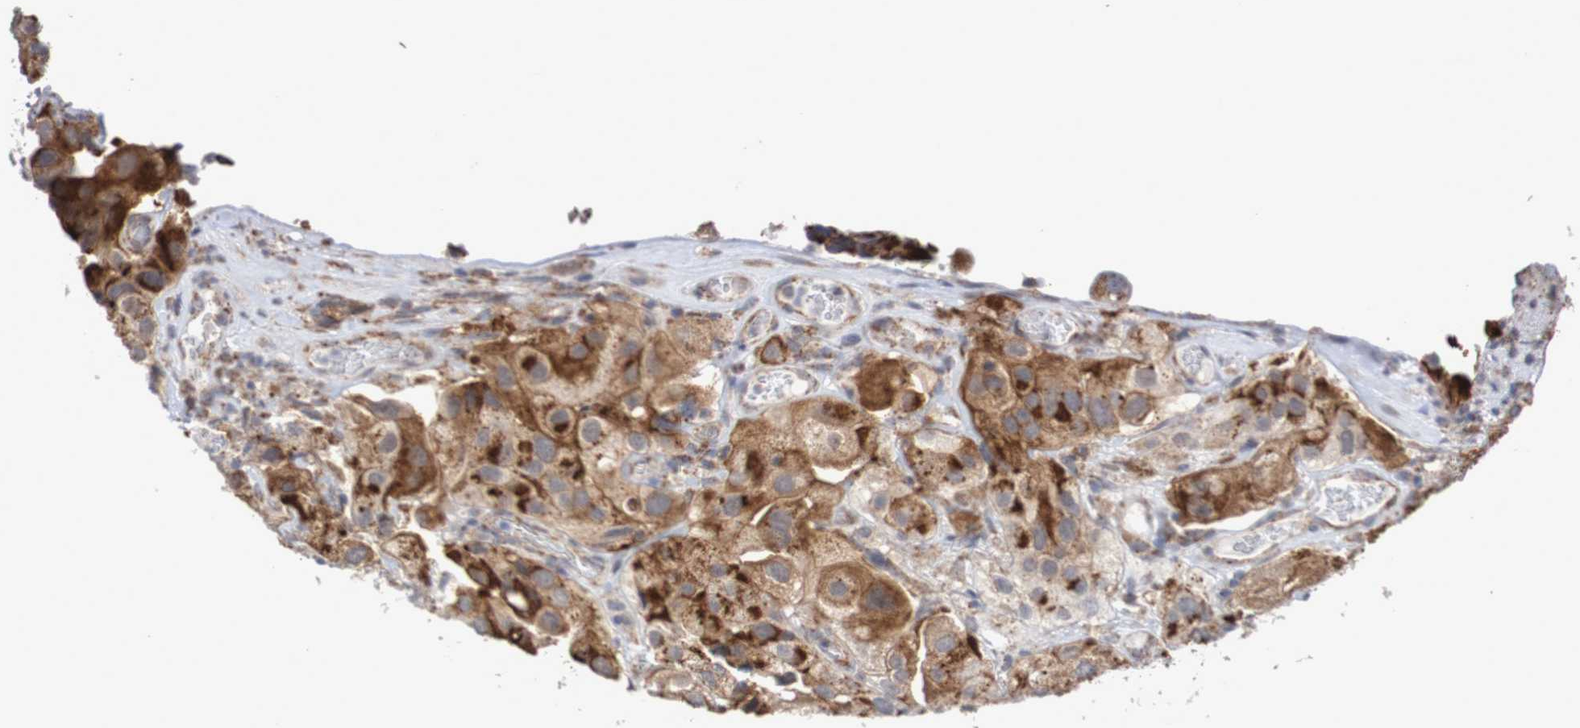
{"staining": {"intensity": "strong", "quantity": ">75%", "location": "cytoplasmic/membranous"}, "tissue": "urothelial cancer", "cell_type": "Tumor cells", "image_type": "cancer", "snomed": [{"axis": "morphology", "description": "Urothelial carcinoma, High grade"}, {"axis": "topography", "description": "Urinary bladder"}], "caption": "Protein expression analysis of high-grade urothelial carcinoma displays strong cytoplasmic/membranous expression in about >75% of tumor cells. (Brightfield microscopy of DAB IHC at high magnification).", "gene": "DVL1", "patient": {"sex": "female", "age": 64}}